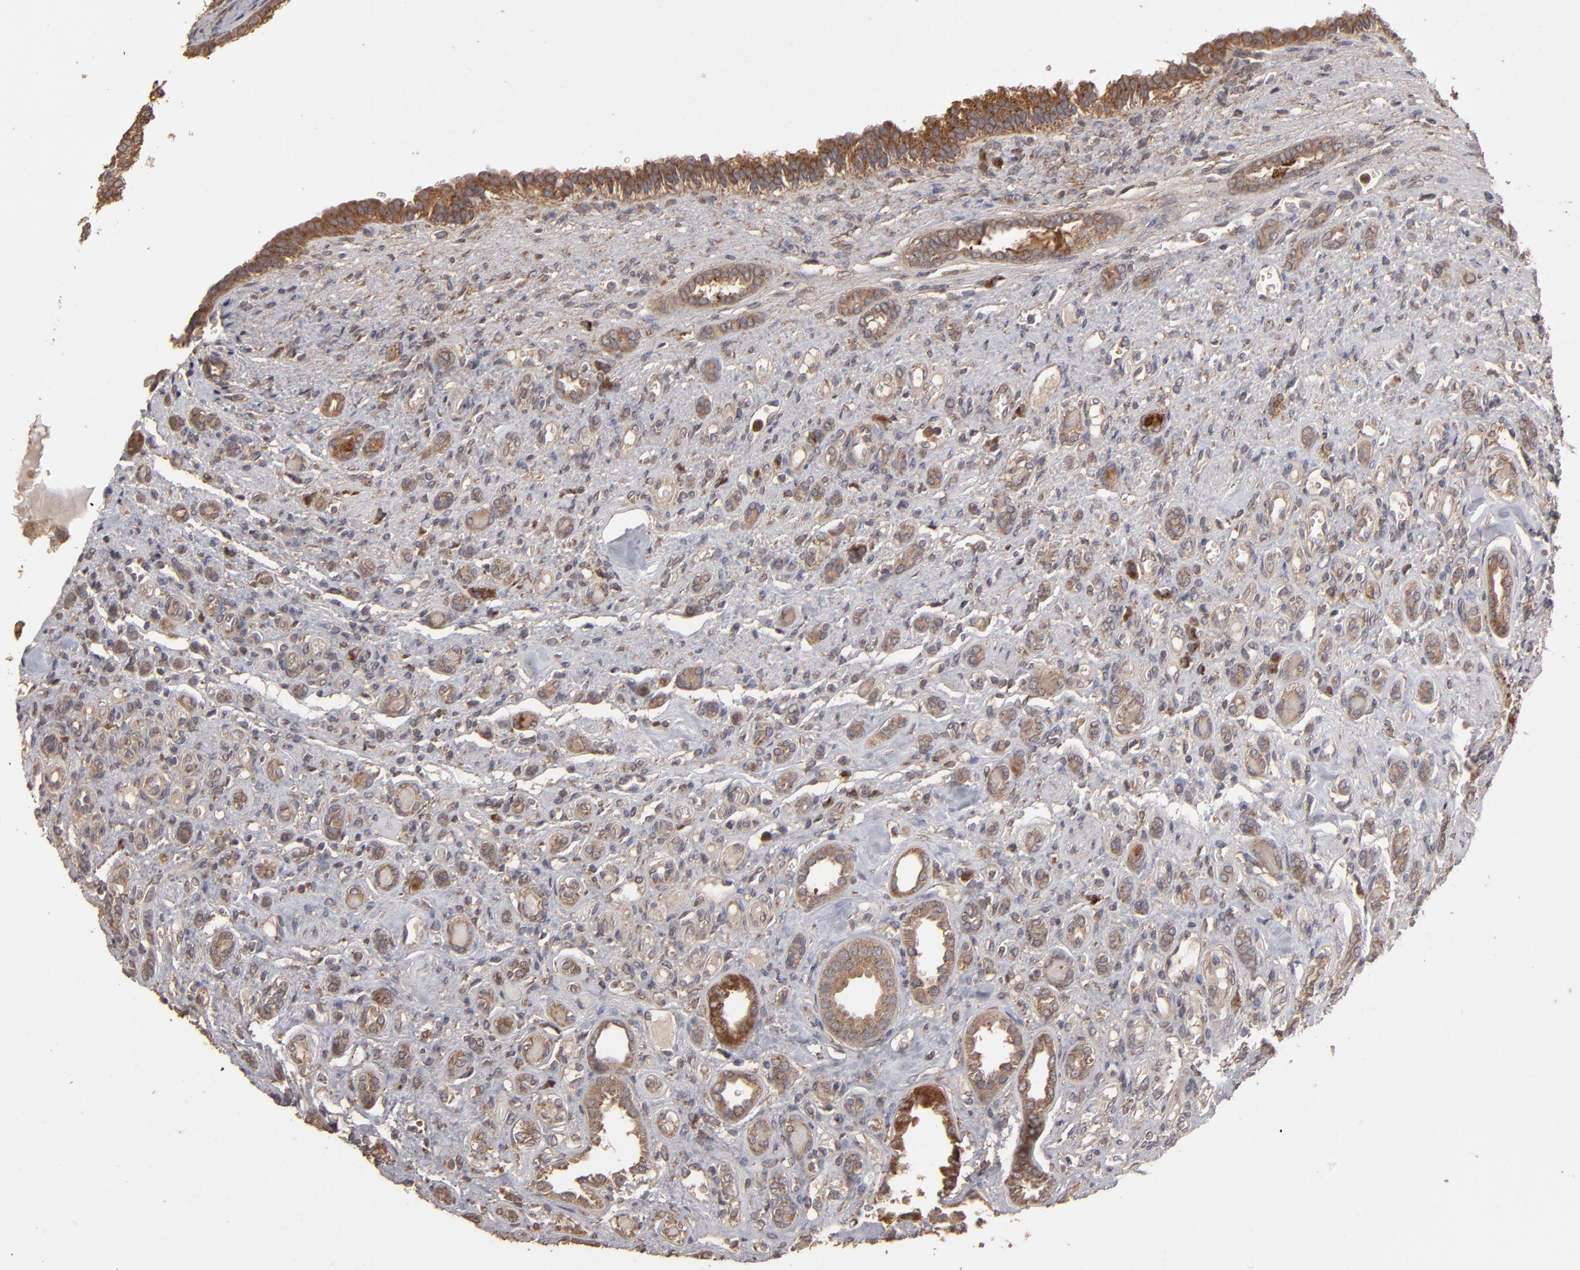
{"staining": {"intensity": "moderate", "quantity": ">75%", "location": "cytoplasmic/membranous"}, "tissue": "renal cancer", "cell_type": "Tumor cells", "image_type": "cancer", "snomed": [{"axis": "morphology", "description": "Inflammation, NOS"}, {"axis": "morphology", "description": "Adenocarcinoma, NOS"}, {"axis": "topography", "description": "Kidney"}], "caption": "Moderate cytoplasmic/membranous staining for a protein is seen in about >75% of tumor cells of renal adenocarcinoma using immunohistochemistry.", "gene": "MMP2", "patient": {"sex": "male", "age": 68}}